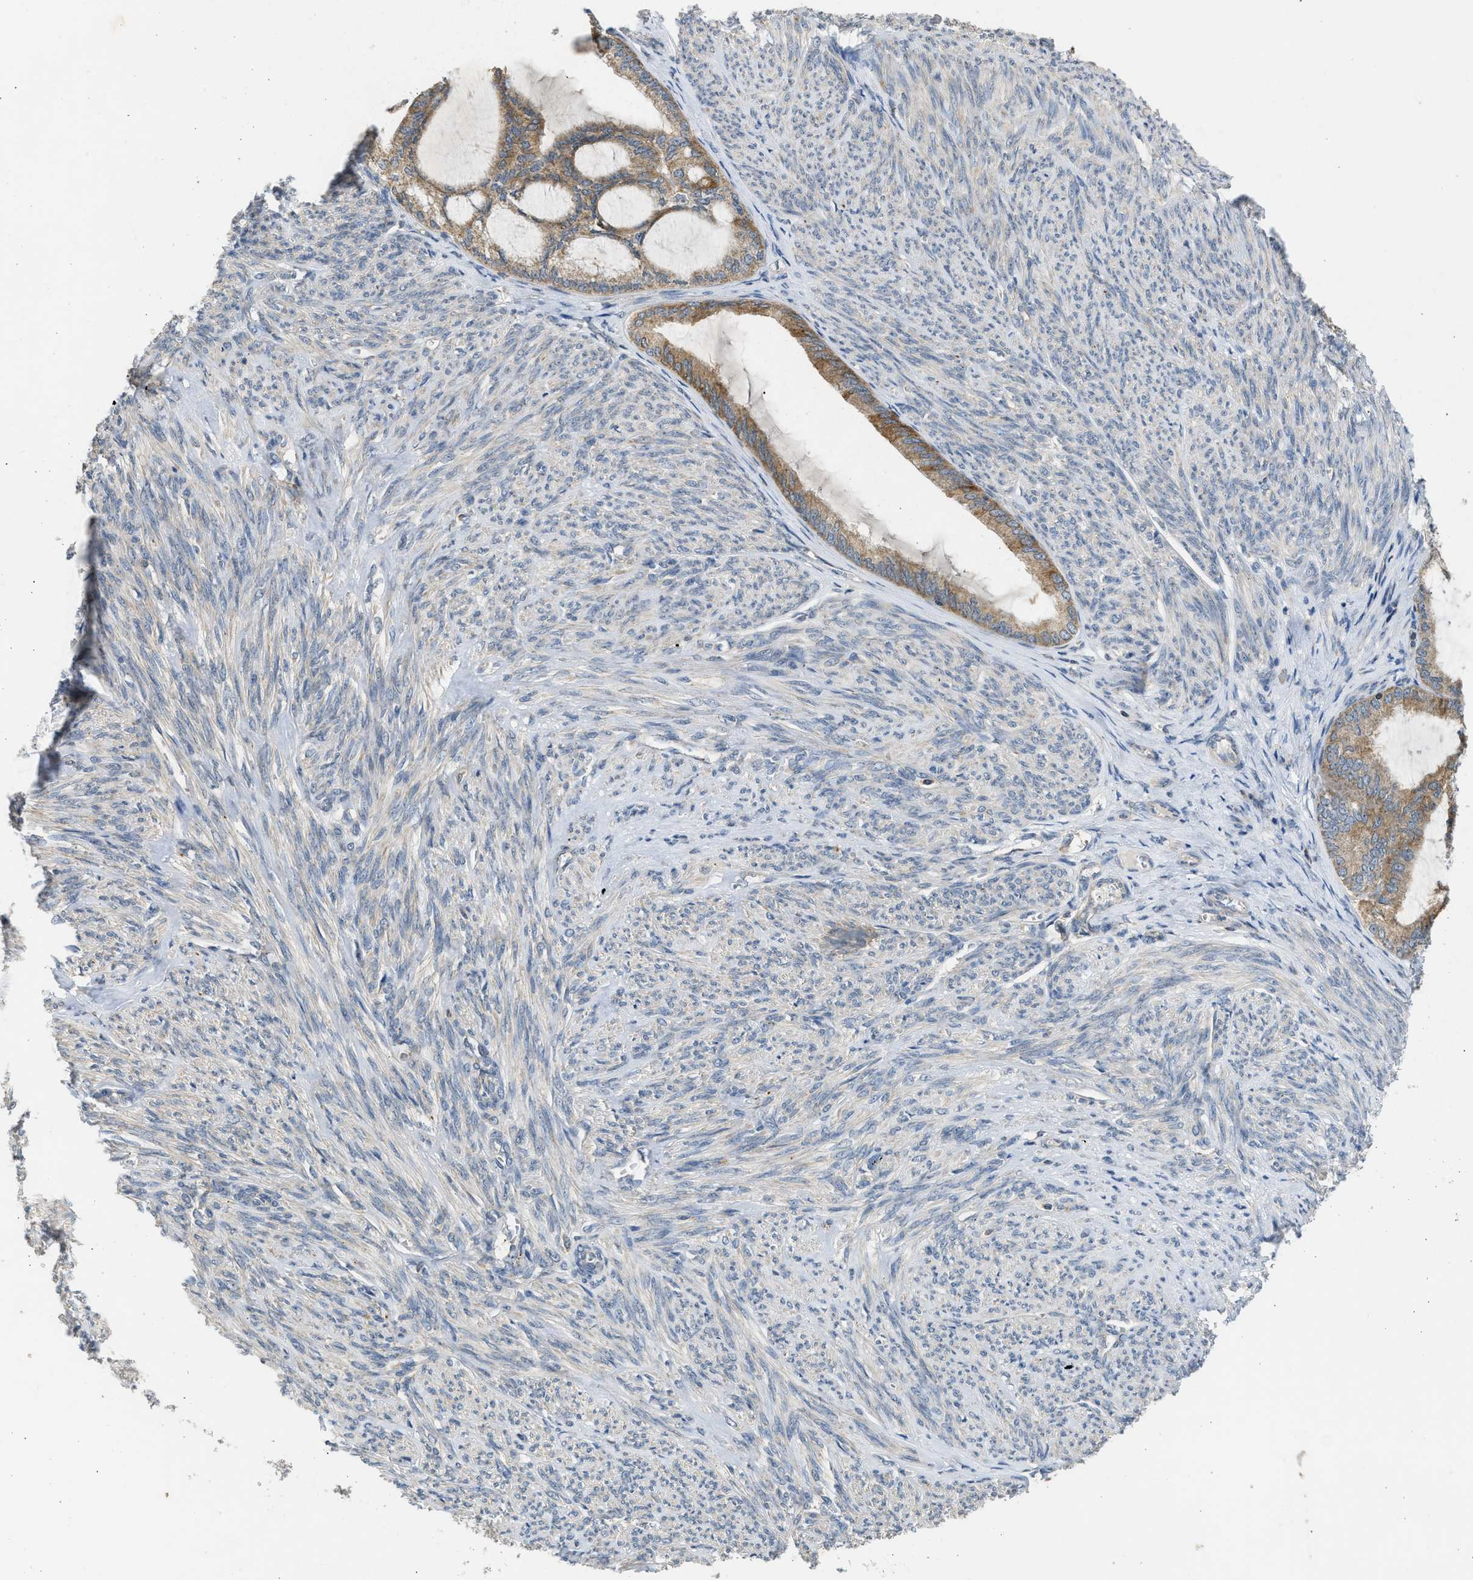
{"staining": {"intensity": "moderate", "quantity": ">75%", "location": "cytoplasmic/membranous"}, "tissue": "endometrial cancer", "cell_type": "Tumor cells", "image_type": "cancer", "snomed": [{"axis": "morphology", "description": "Adenocarcinoma, NOS"}, {"axis": "topography", "description": "Endometrium"}], "caption": "Immunohistochemistry (IHC) staining of endometrial adenocarcinoma, which reveals medium levels of moderate cytoplasmic/membranous positivity in approximately >75% of tumor cells indicating moderate cytoplasmic/membranous protein expression. The staining was performed using DAB (3,3'-diaminobenzidine) (brown) for protein detection and nuclei were counterstained in hematoxylin (blue).", "gene": "CYP1A1", "patient": {"sex": "female", "age": 86}}